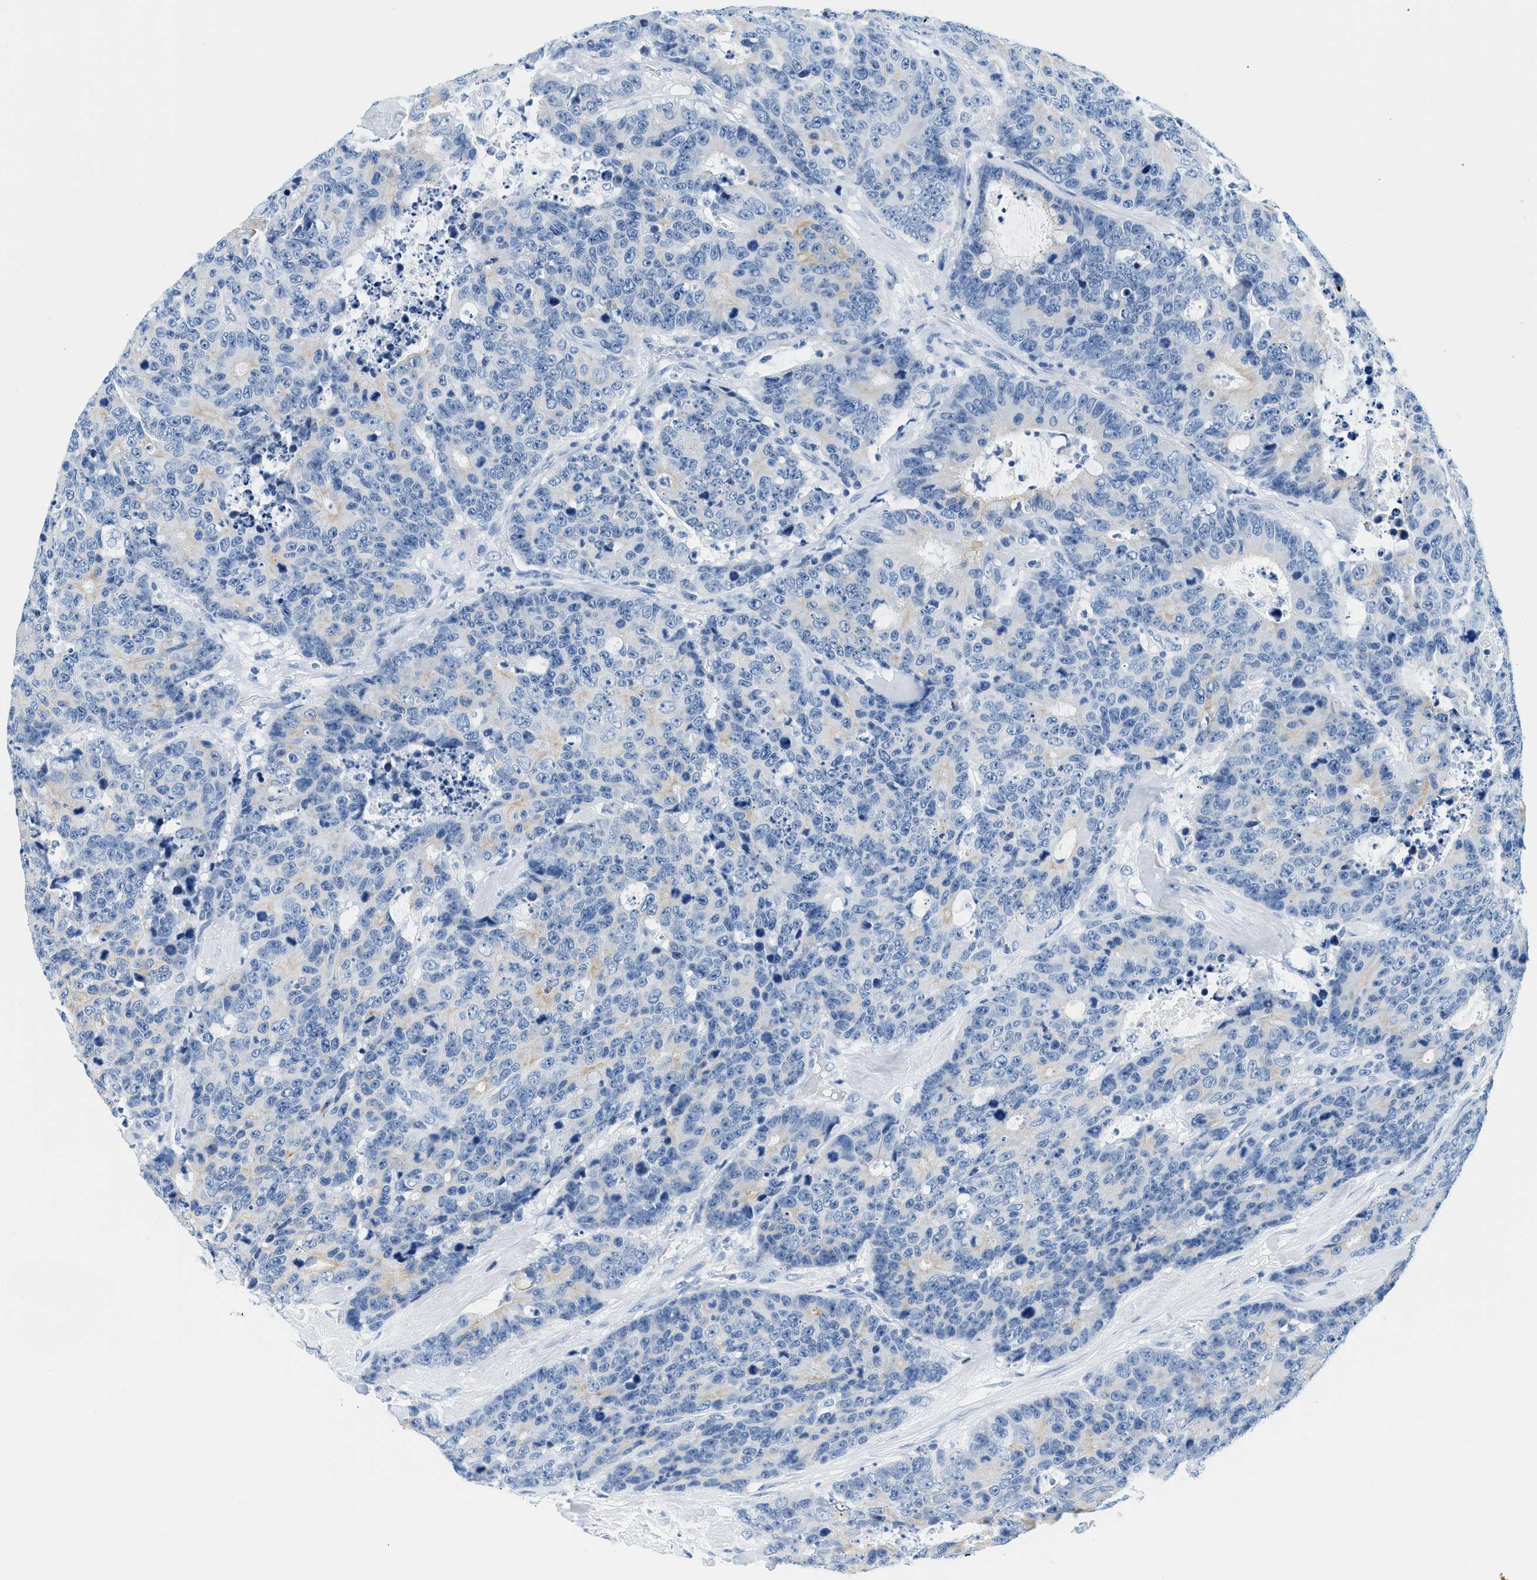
{"staining": {"intensity": "negative", "quantity": "none", "location": "none"}, "tissue": "colorectal cancer", "cell_type": "Tumor cells", "image_type": "cancer", "snomed": [{"axis": "morphology", "description": "Adenocarcinoma, NOS"}, {"axis": "topography", "description": "Colon"}], "caption": "This is a photomicrograph of immunohistochemistry (IHC) staining of adenocarcinoma (colorectal), which shows no positivity in tumor cells.", "gene": "STXBP2", "patient": {"sex": "female", "age": 86}}